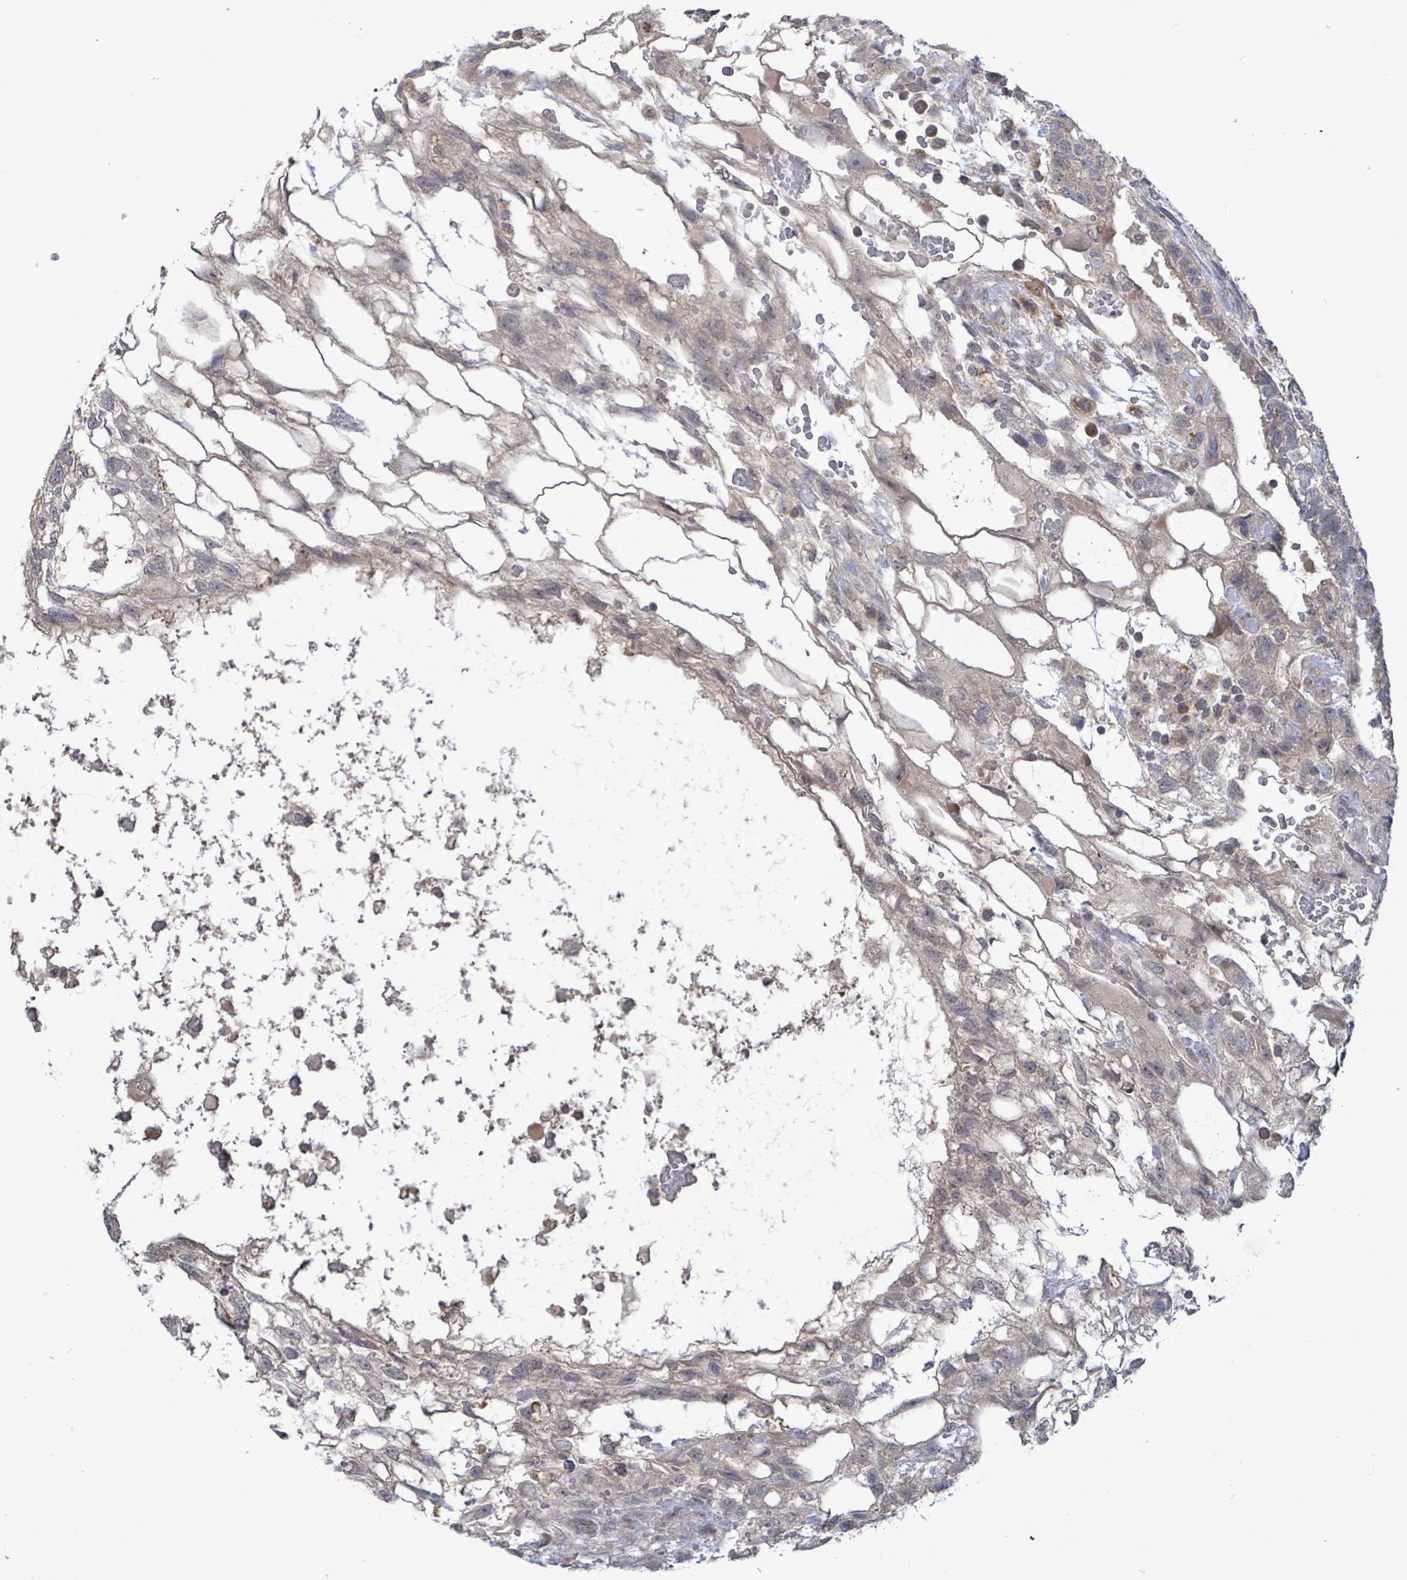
{"staining": {"intensity": "weak", "quantity": "25%-75%", "location": "cytoplasmic/membranous"}, "tissue": "testis cancer", "cell_type": "Tumor cells", "image_type": "cancer", "snomed": [{"axis": "morphology", "description": "Normal tissue, NOS"}, {"axis": "morphology", "description": "Carcinoma, Embryonal, NOS"}, {"axis": "topography", "description": "Testis"}], "caption": "IHC (DAB (3,3'-diaminobenzidine)) staining of testis cancer reveals weak cytoplasmic/membranous protein positivity in approximately 25%-75% of tumor cells.", "gene": "COQ10B", "patient": {"sex": "male", "age": 32}}